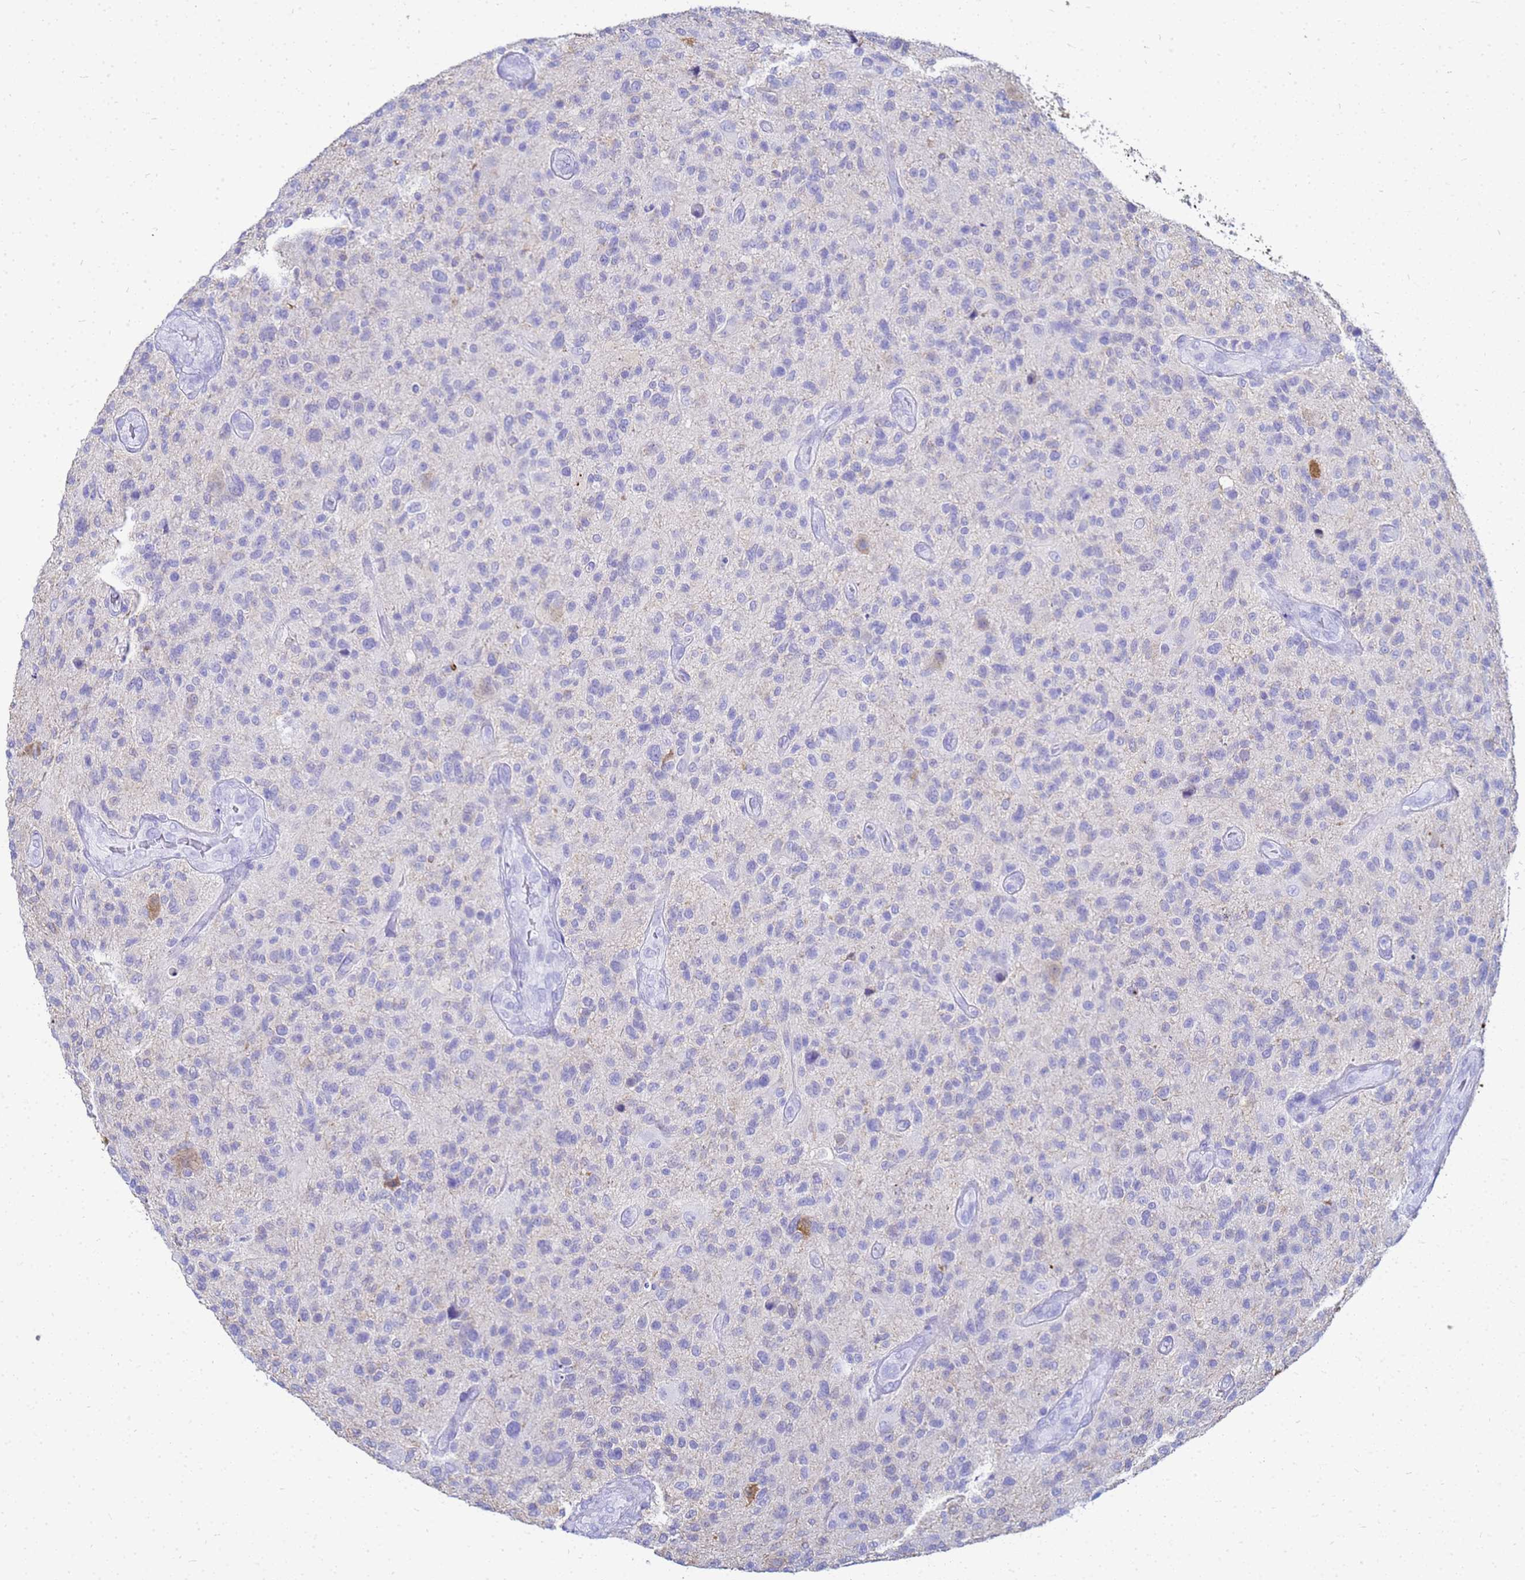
{"staining": {"intensity": "negative", "quantity": "none", "location": "none"}, "tissue": "glioma", "cell_type": "Tumor cells", "image_type": "cancer", "snomed": [{"axis": "morphology", "description": "Glioma, malignant, High grade"}, {"axis": "topography", "description": "Brain"}], "caption": "Tumor cells show no significant protein expression in glioma.", "gene": "CKB", "patient": {"sex": "male", "age": 47}}